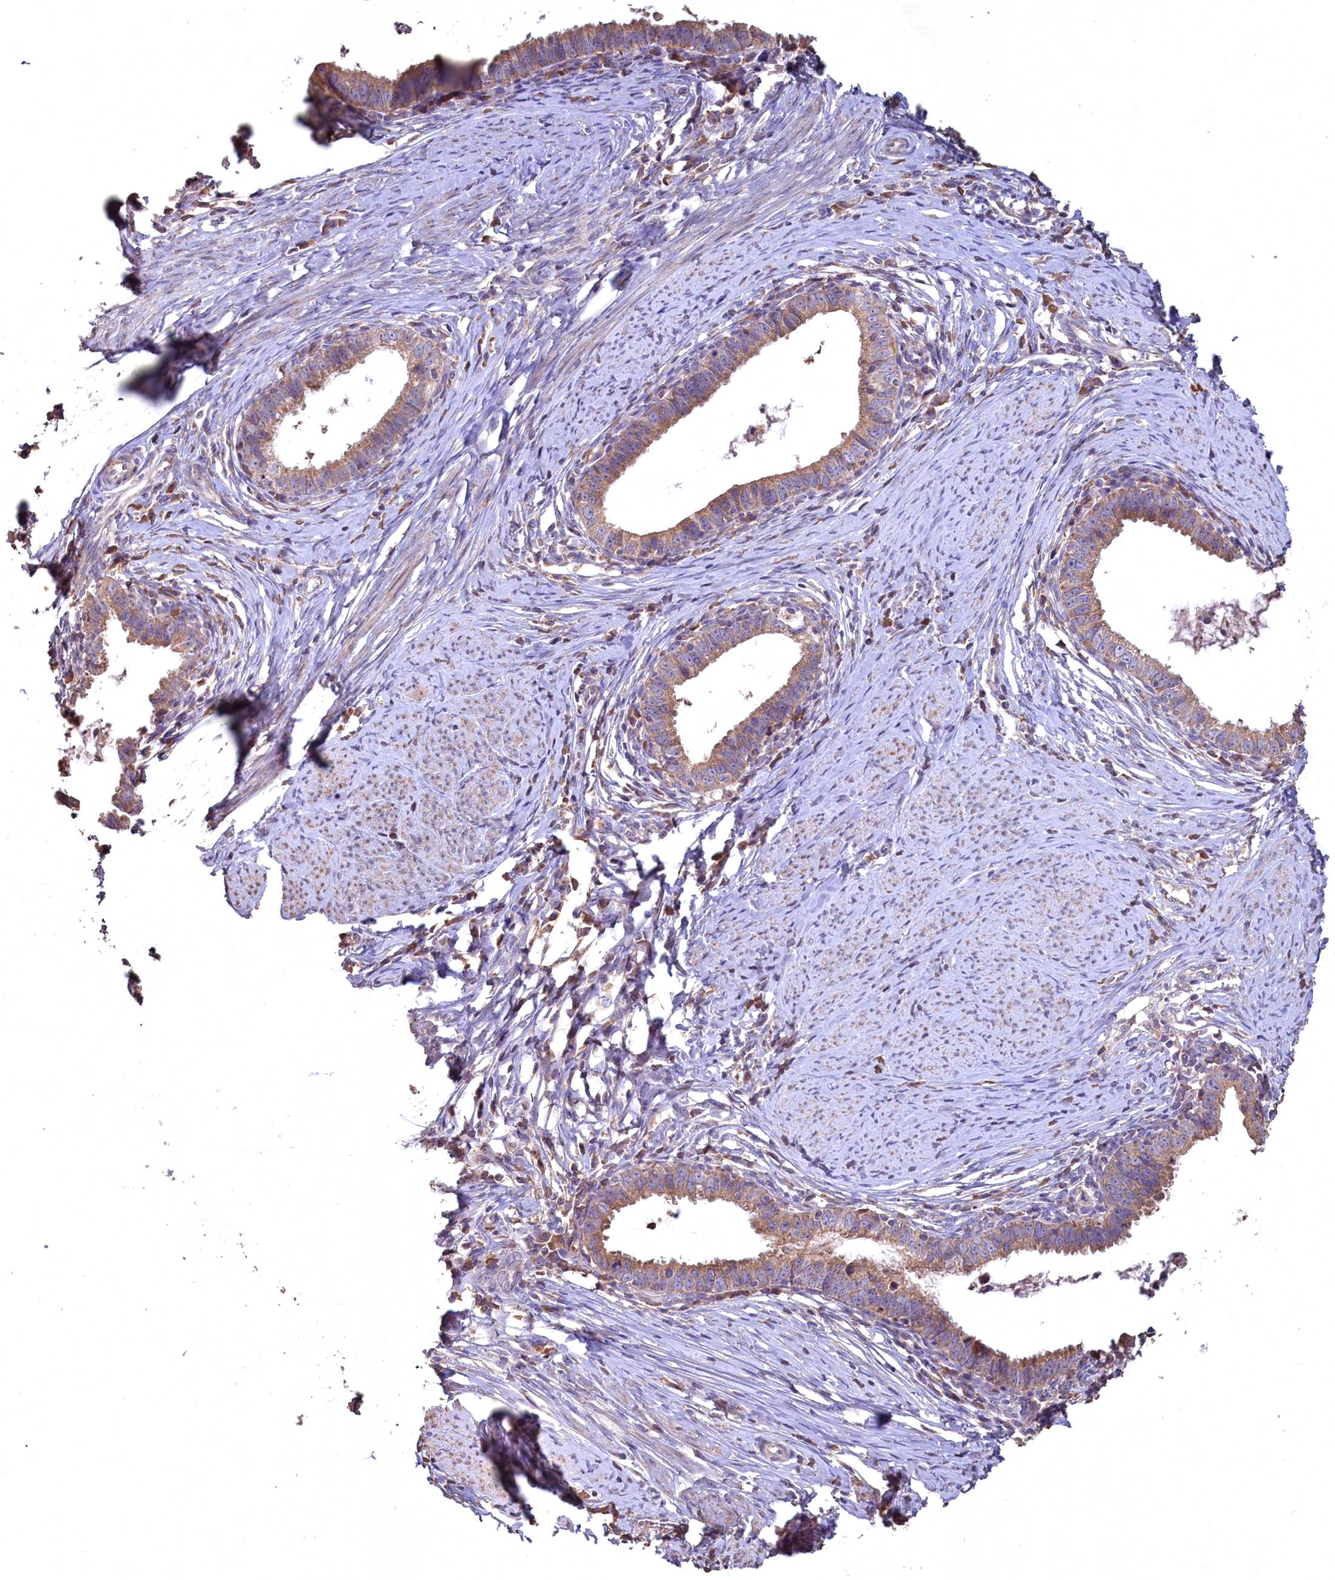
{"staining": {"intensity": "moderate", "quantity": ">75%", "location": "cytoplasmic/membranous"}, "tissue": "cervical cancer", "cell_type": "Tumor cells", "image_type": "cancer", "snomed": [{"axis": "morphology", "description": "Adenocarcinoma, NOS"}, {"axis": "topography", "description": "Cervix"}], "caption": "Cervical adenocarcinoma tissue exhibits moderate cytoplasmic/membranous staining in approximately >75% of tumor cells (brown staining indicates protein expression, while blue staining denotes nuclei).", "gene": "FUNDC1", "patient": {"sex": "female", "age": 36}}